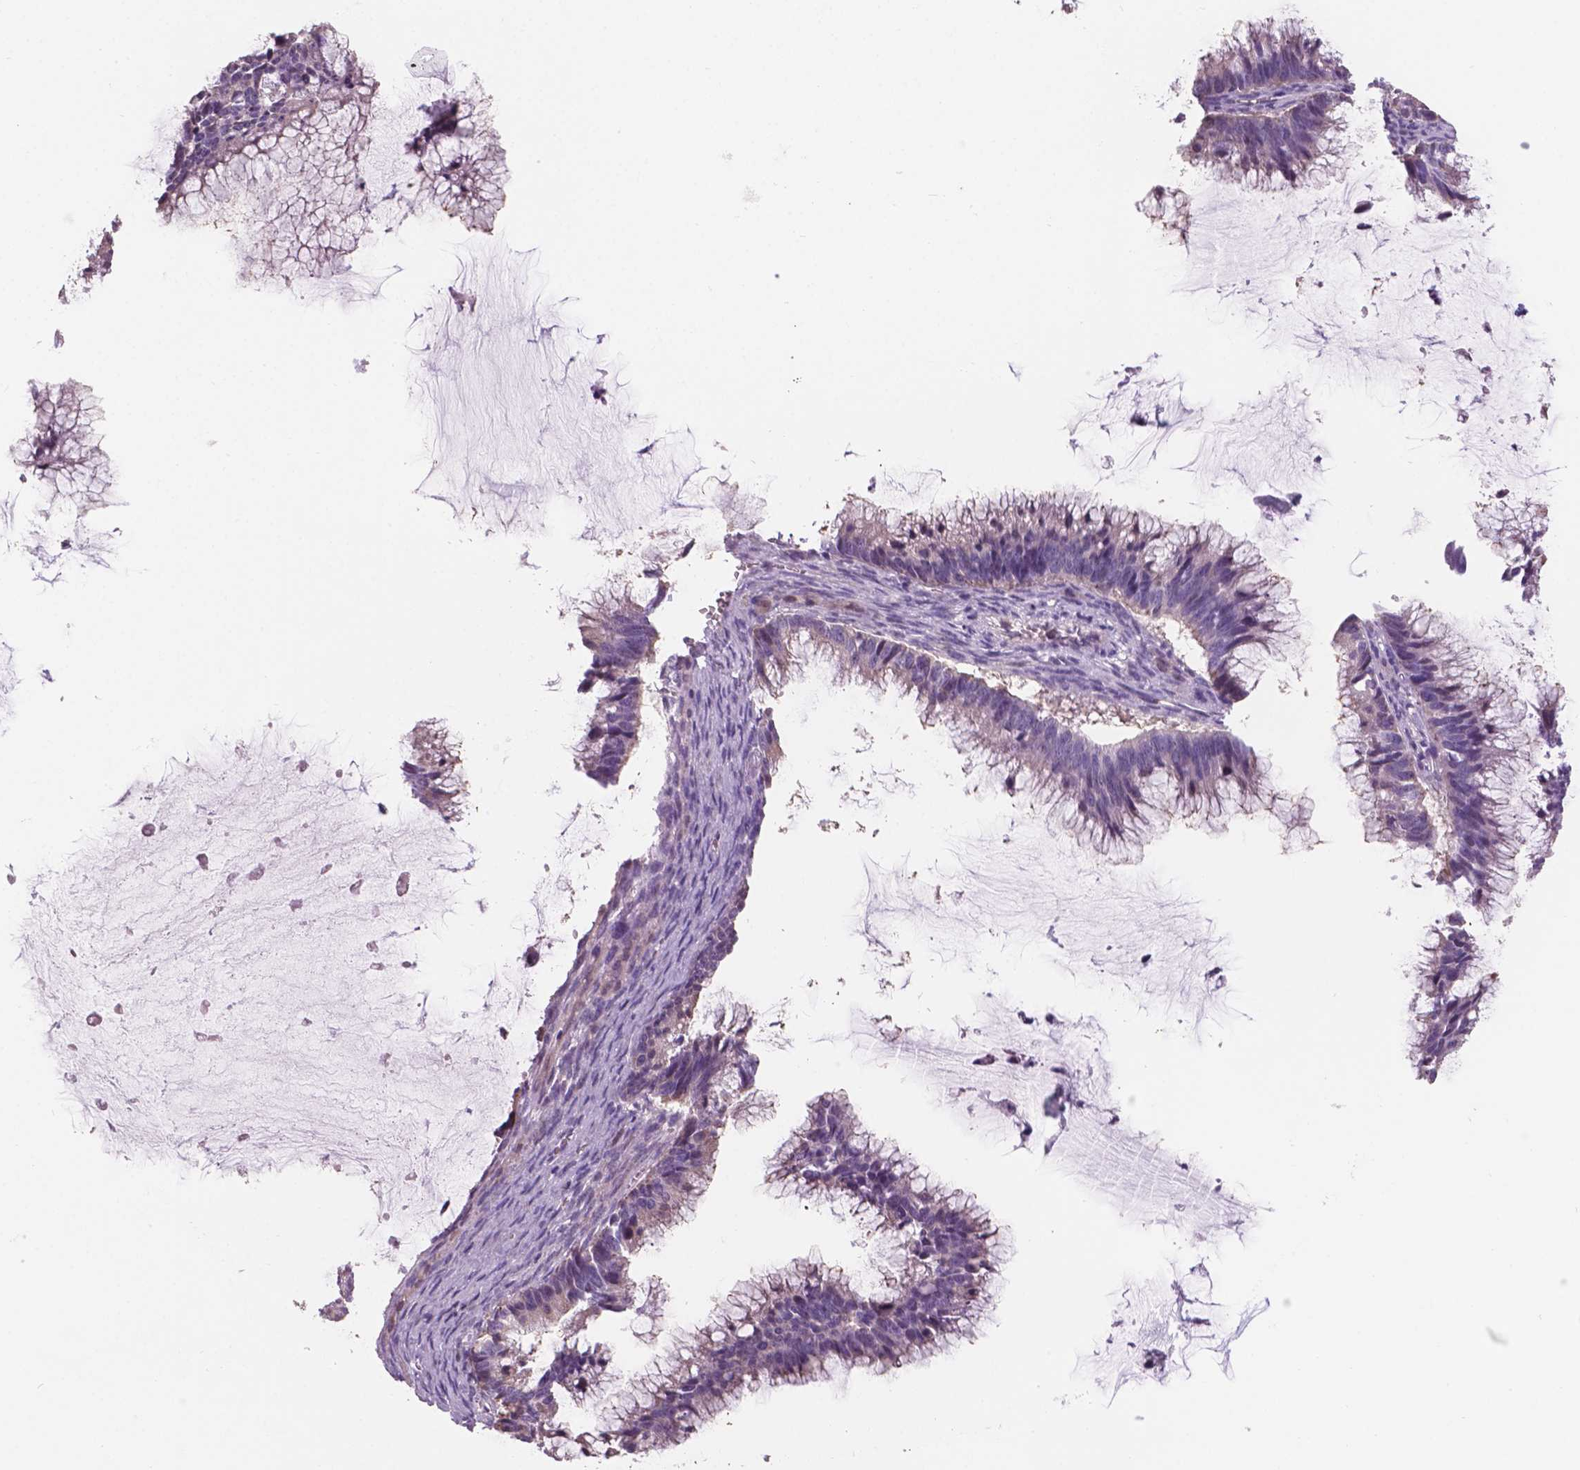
{"staining": {"intensity": "weak", "quantity": "25%-75%", "location": "cytoplasmic/membranous"}, "tissue": "ovarian cancer", "cell_type": "Tumor cells", "image_type": "cancer", "snomed": [{"axis": "morphology", "description": "Cystadenocarcinoma, mucinous, NOS"}, {"axis": "topography", "description": "Ovary"}], "caption": "Immunohistochemistry (IHC) histopathology image of ovarian cancer stained for a protein (brown), which shows low levels of weak cytoplasmic/membranous staining in about 25%-75% of tumor cells.", "gene": "SBSN", "patient": {"sex": "female", "age": 38}}